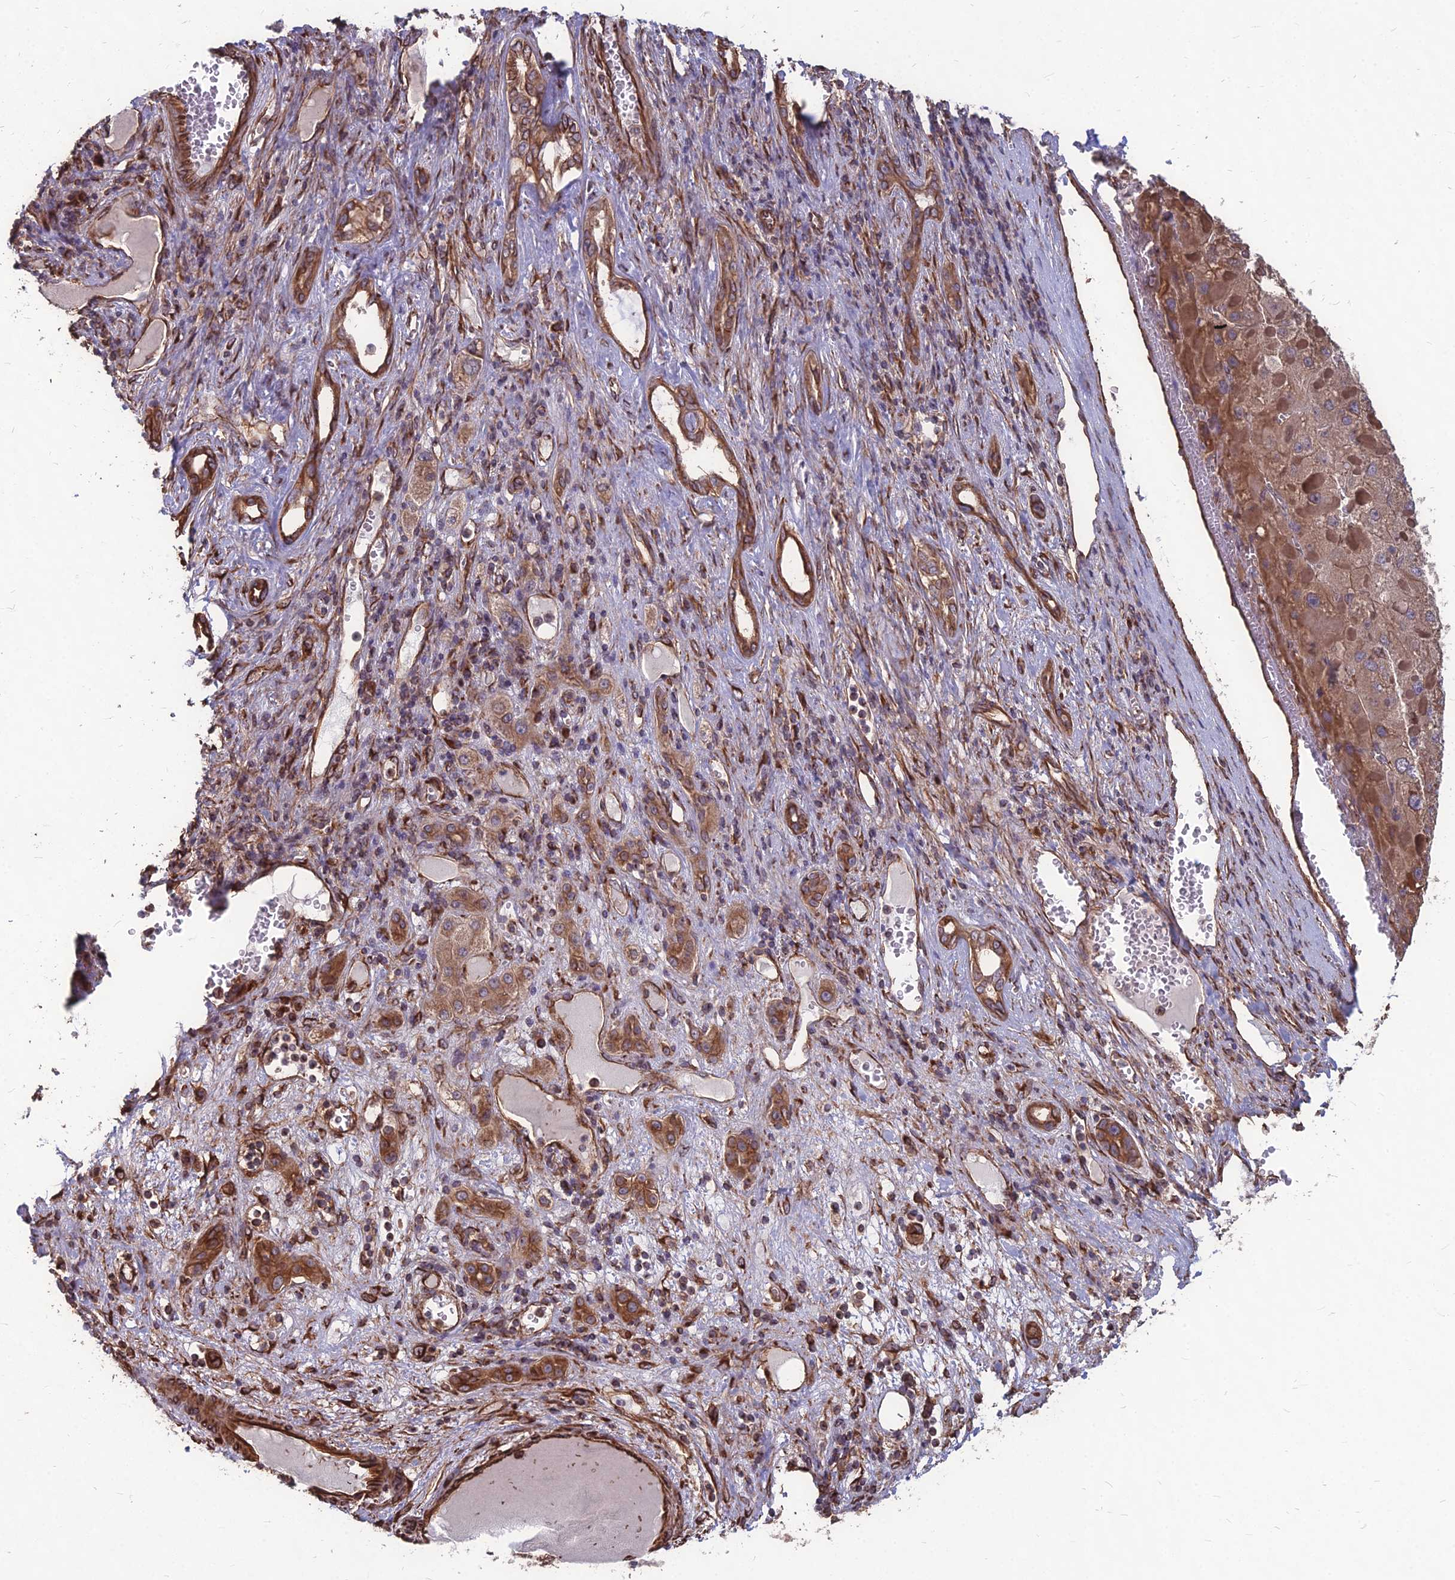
{"staining": {"intensity": "moderate", "quantity": ">75%", "location": "cytoplasmic/membranous"}, "tissue": "liver cancer", "cell_type": "Tumor cells", "image_type": "cancer", "snomed": [{"axis": "morphology", "description": "Carcinoma, Hepatocellular, NOS"}, {"axis": "topography", "description": "Liver"}], "caption": "High-magnification brightfield microscopy of liver hepatocellular carcinoma stained with DAB (brown) and counterstained with hematoxylin (blue). tumor cells exhibit moderate cytoplasmic/membranous staining is present in about>75% of cells. (DAB = brown stain, brightfield microscopy at high magnification).", "gene": "LSM6", "patient": {"sex": "female", "age": 73}}